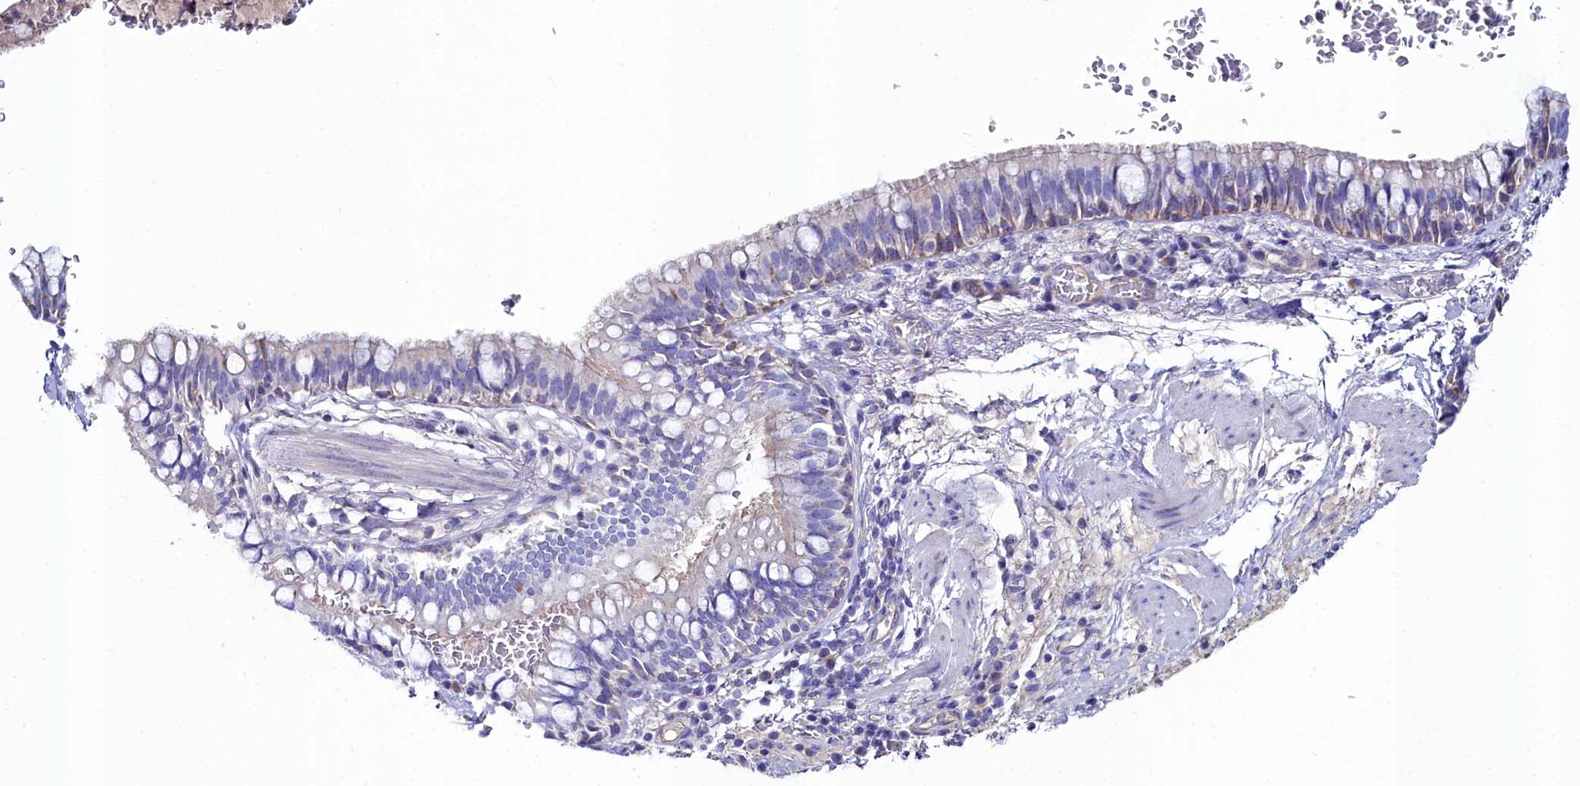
{"staining": {"intensity": "negative", "quantity": "none", "location": "none"}, "tissue": "bronchus", "cell_type": "Respiratory epithelial cells", "image_type": "normal", "snomed": [{"axis": "morphology", "description": "Normal tissue, NOS"}, {"axis": "topography", "description": "Cartilage tissue"}, {"axis": "topography", "description": "Bronchus"}], "caption": "Image shows no protein staining in respiratory epithelial cells of normal bronchus.", "gene": "SLC49A3", "patient": {"sex": "female", "age": 36}}